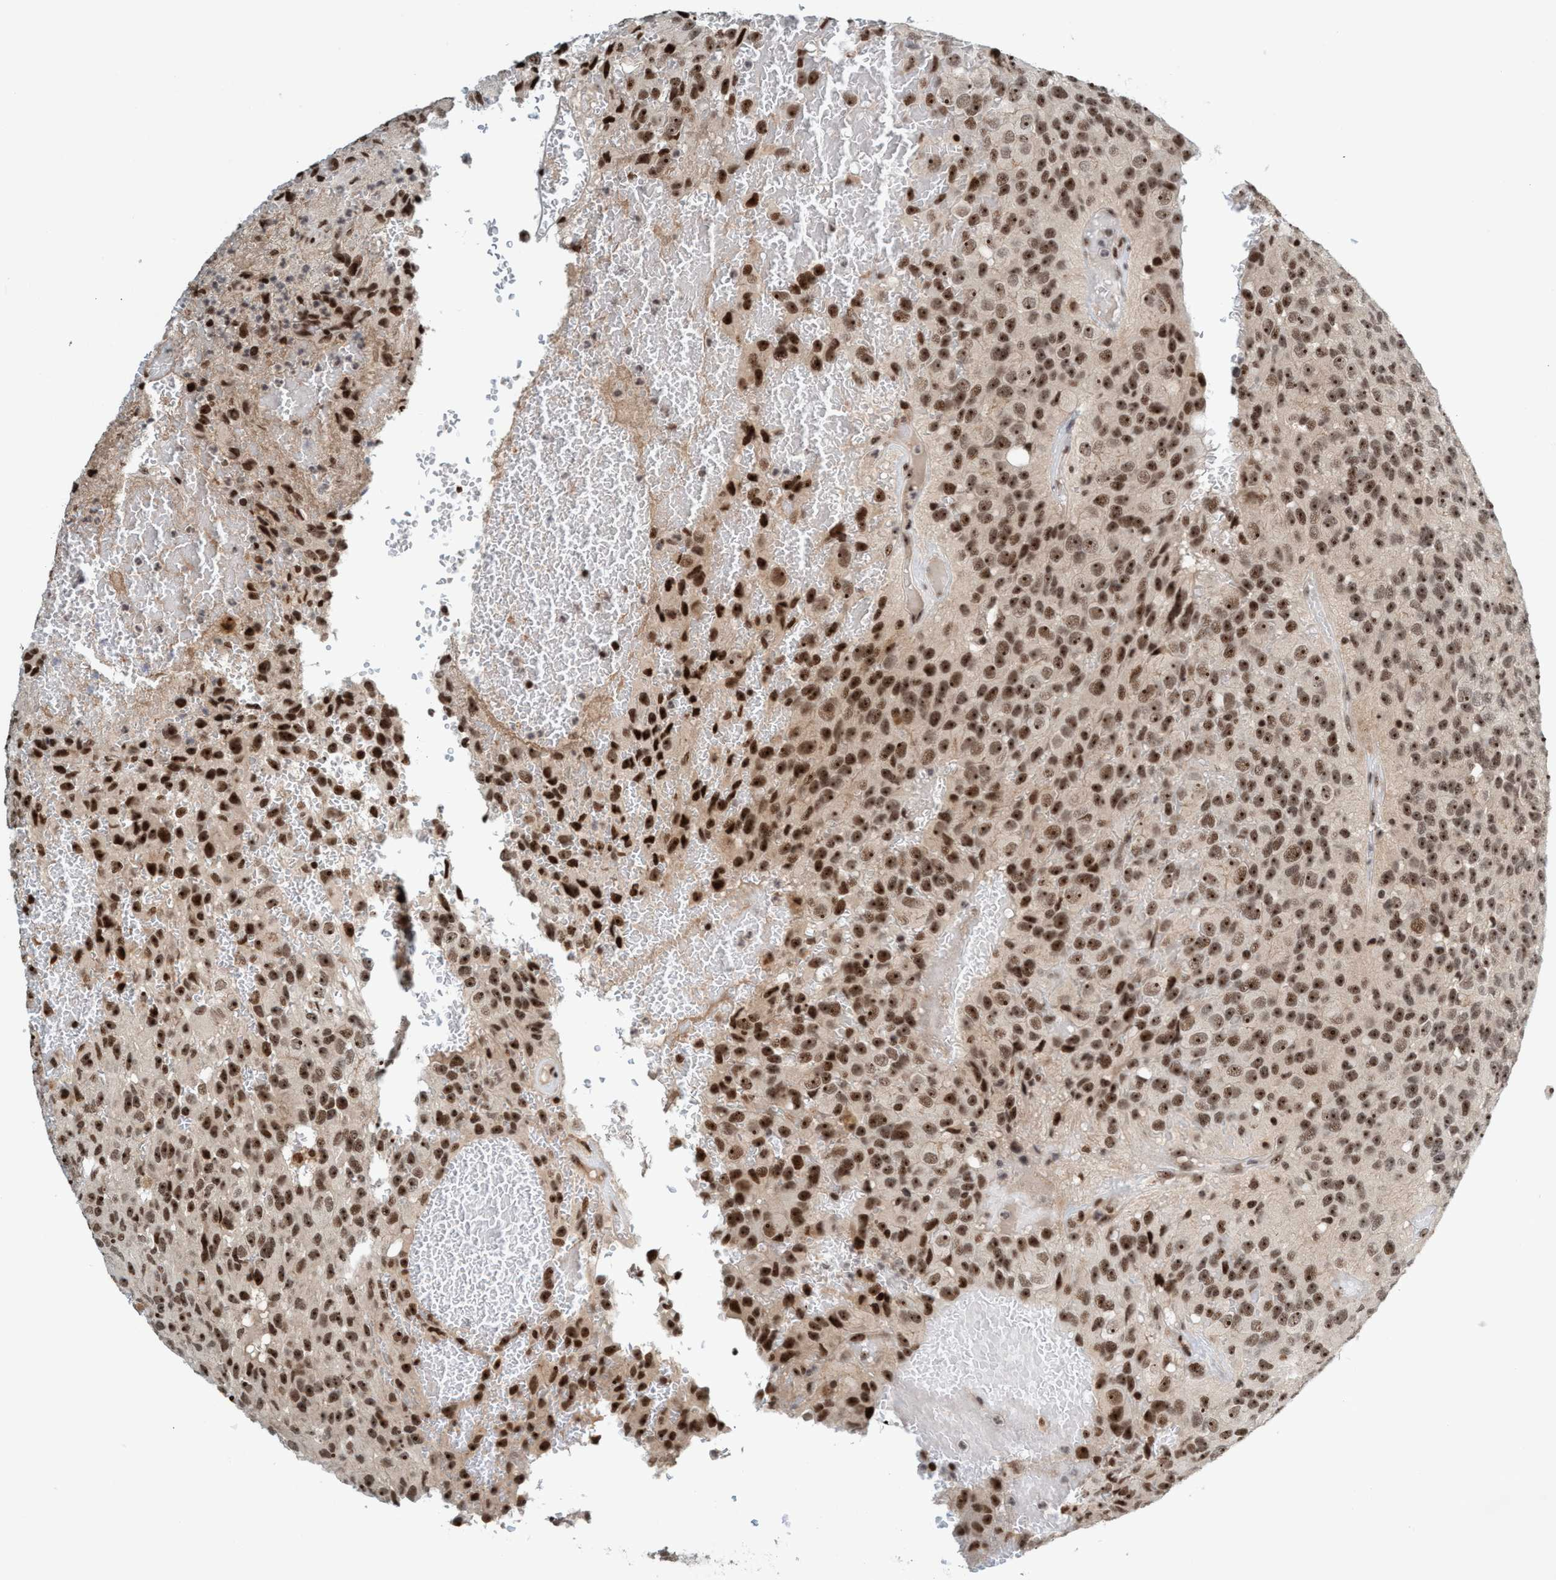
{"staining": {"intensity": "strong", "quantity": ">75%", "location": "nuclear"}, "tissue": "glioma", "cell_type": "Tumor cells", "image_type": "cancer", "snomed": [{"axis": "morphology", "description": "Glioma, malignant, High grade"}, {"axis": "topography", "description": "Brain"}], "caption": "Protein expression analysis of human glioma reveals strong nuclear expression in approximately >75% of tumor cells.", "gene": "SMCR8", "patient": {"sex": "male", "age": 32}}